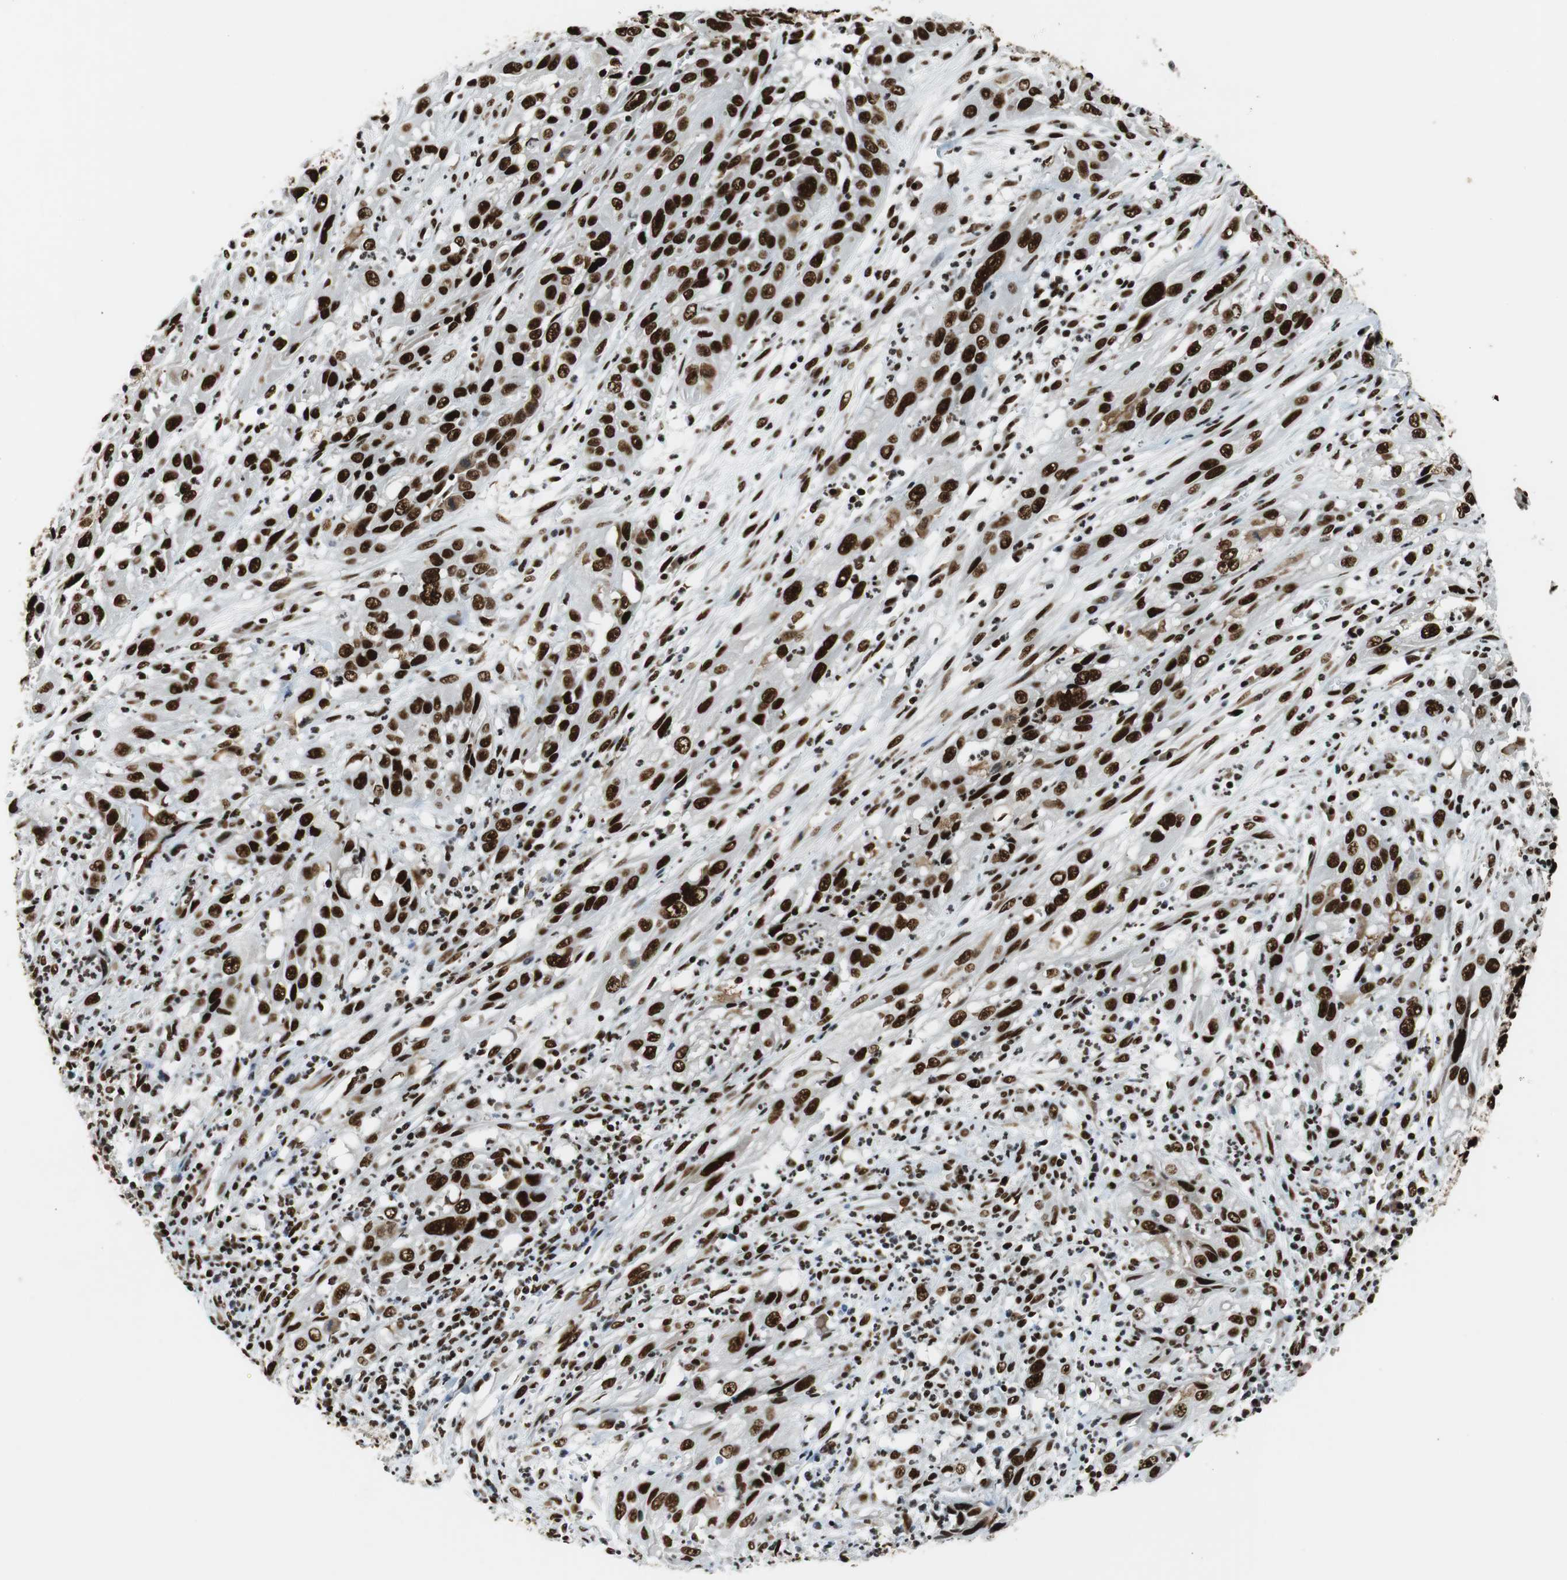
{"staining": {"intensity": "strong", "quantity": ">75%", "location": "nuclear"}, "tissue": "cervical cancer", "cell_type": "Tumor cells", "image_type": "cancer", "snomed": [{"axis": "morphology", "description": "Squamous cell carcinoma, NOS"}, {"axis": "topography", "description": "Cervix"}], "caption": "Cervical squamous cell carcinoma stained with a protein marker displays strong staining in tumor cells.", "gene": "PRKDC", "patient": {"sex": "female", "age": 32}}